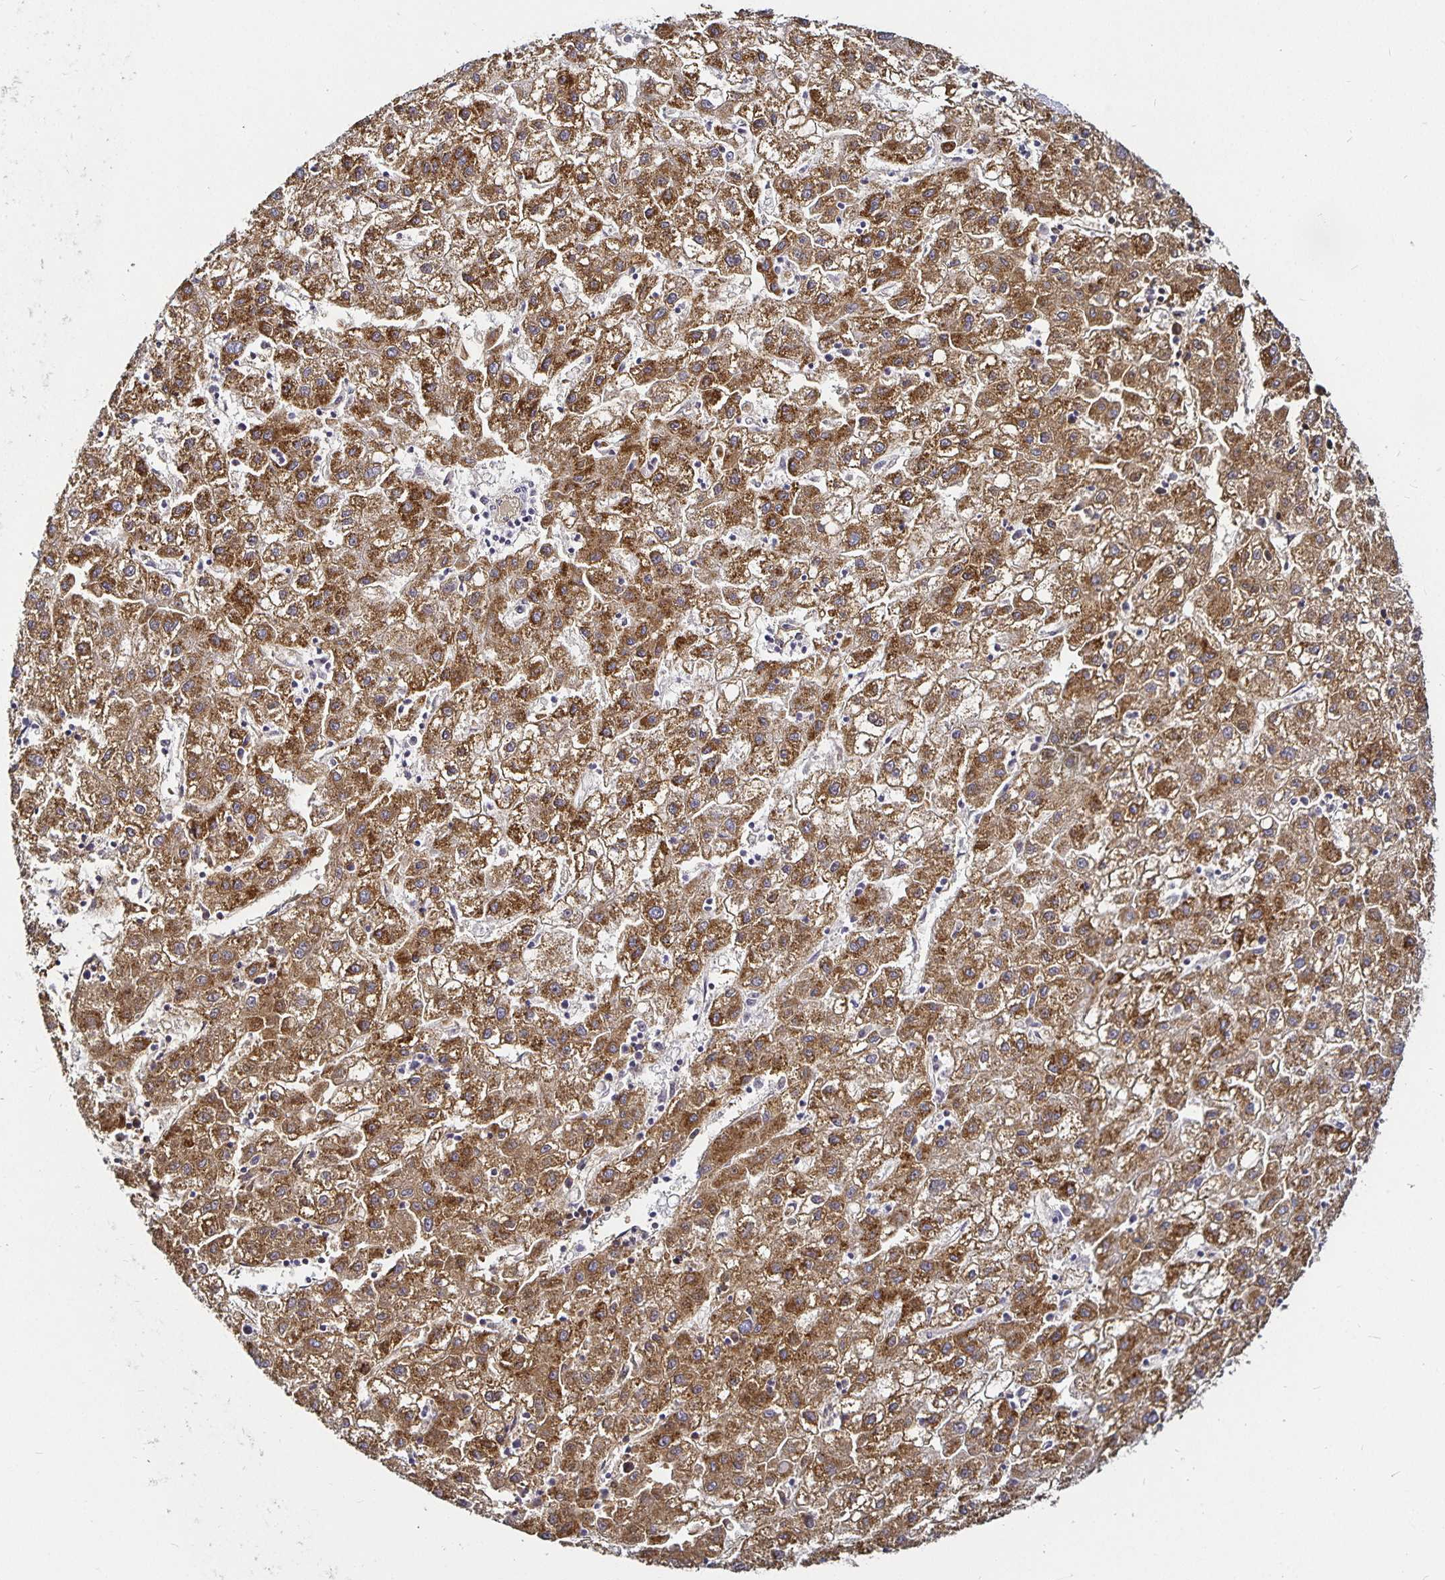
{"staining": {"intensity": "moderate", "quantity": ">75%", "location": "cytoplasmic/membranous"}, "tissue": "liver cancer", "cell_type": "Tumor cells", "image_type": "cancer", "snomed": [{"axis": "morphology", "description": "Carcinoma, Hepatocellular, NOS"}, {"axis": "topography", "description": "Liver"}], "caption": "An image of human liver hepatocellular carcinoma stained for a protein shows moderate cytoplasmic/membranous brown staining in tumor cells.", "gene": "CYP27A1", "patient": {"sex": "male", "age": 72}}